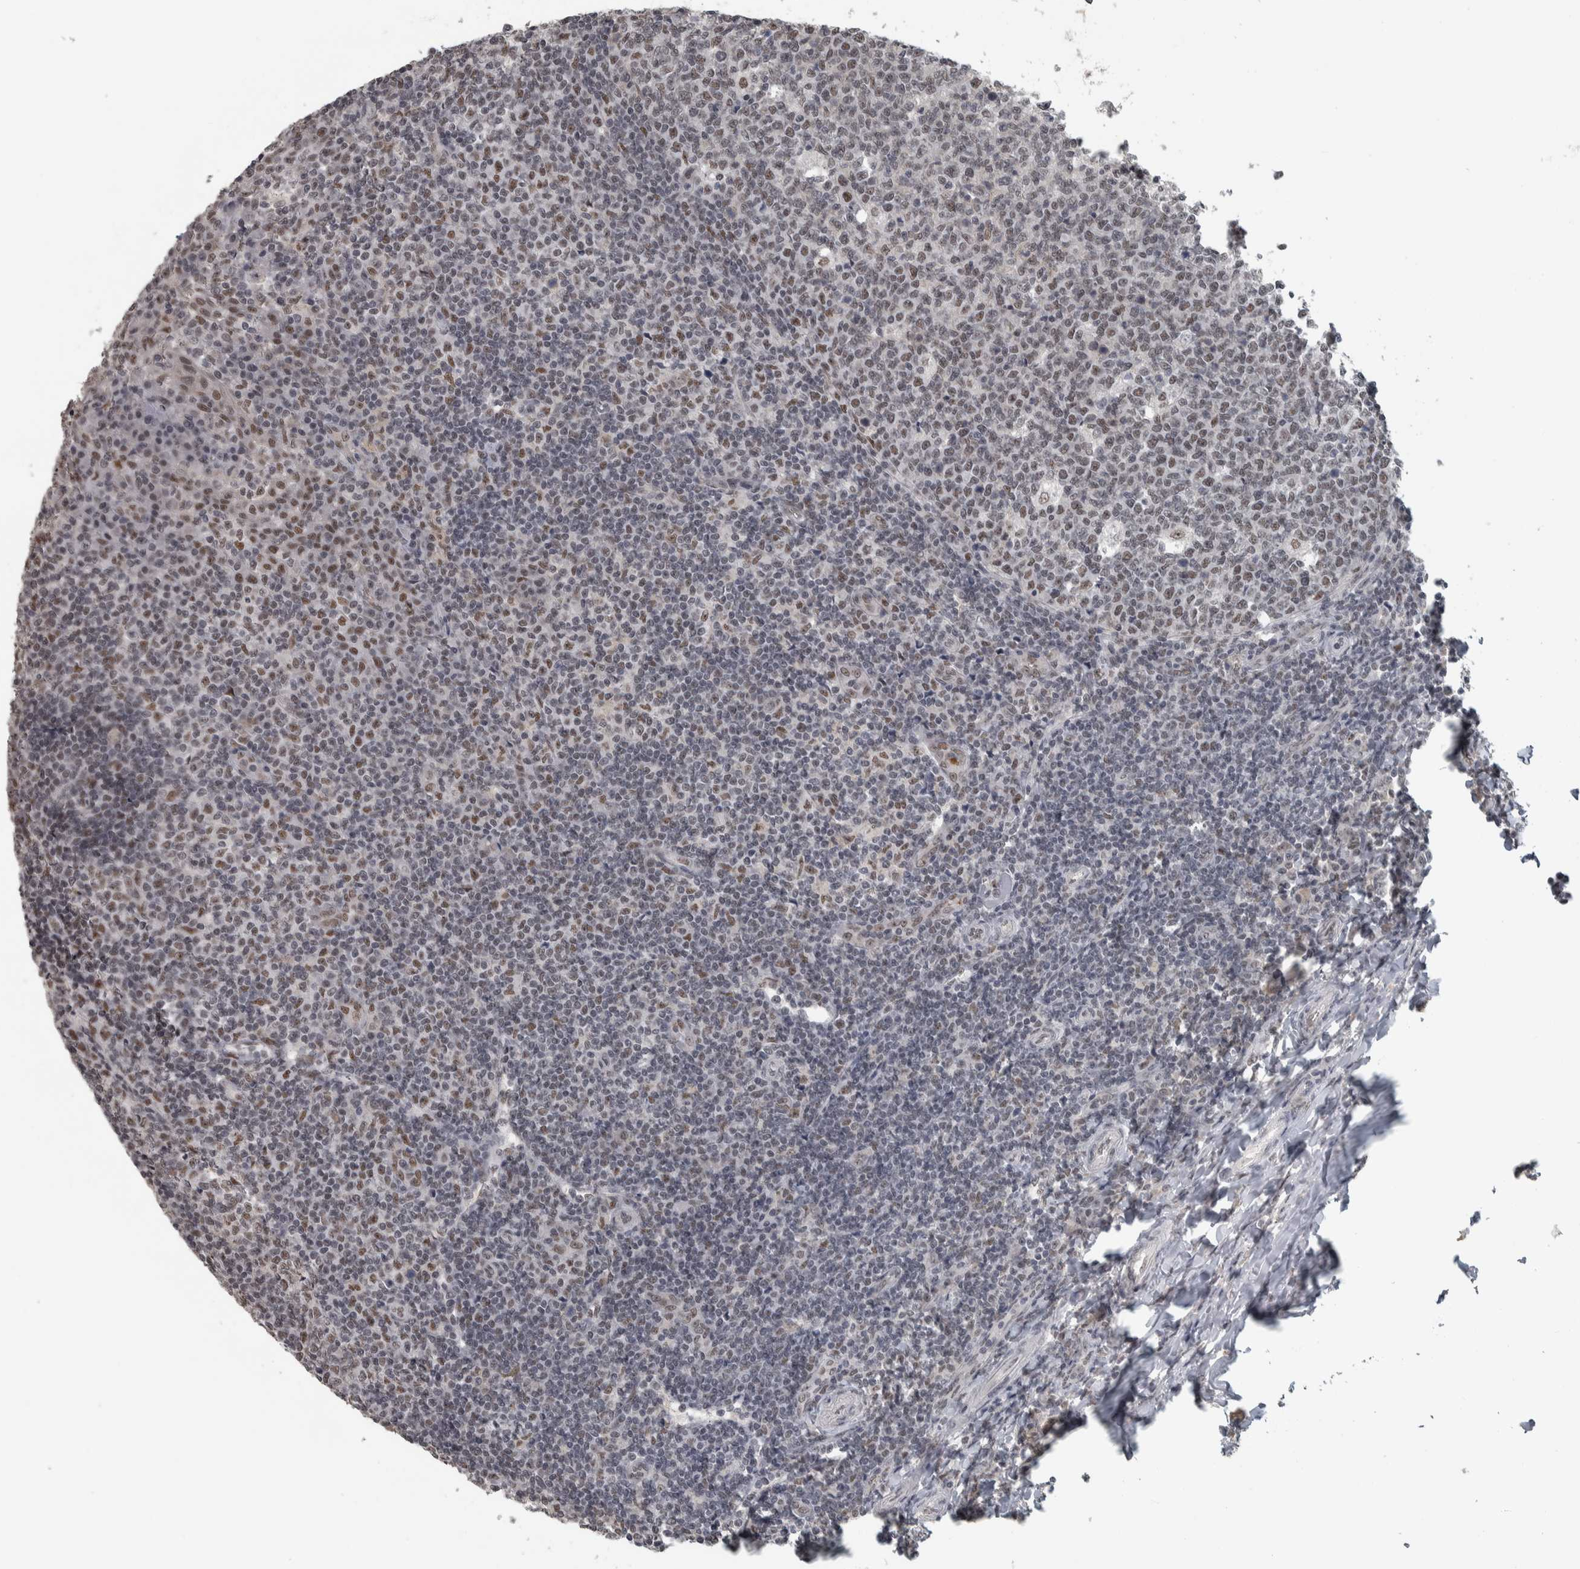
{"staining": {"intensity": "moderate", "quantity": ">75%", "location": "nuclear"}, "tissue": "tonsil", "cell_type": "Germinal center cells", "image_type": "normal", "snomed": [{"axis": "morphology", "description": "Normal tissue, NOS"}, {"axis": "topography", "description": "Tonsil"}], "caption": "A brown stain shows moderate nuclear staining of a protein in germinal center cells of normal tonsil.", "gene": "DDX42", "patient": {"sex": "female", "age": 19}}